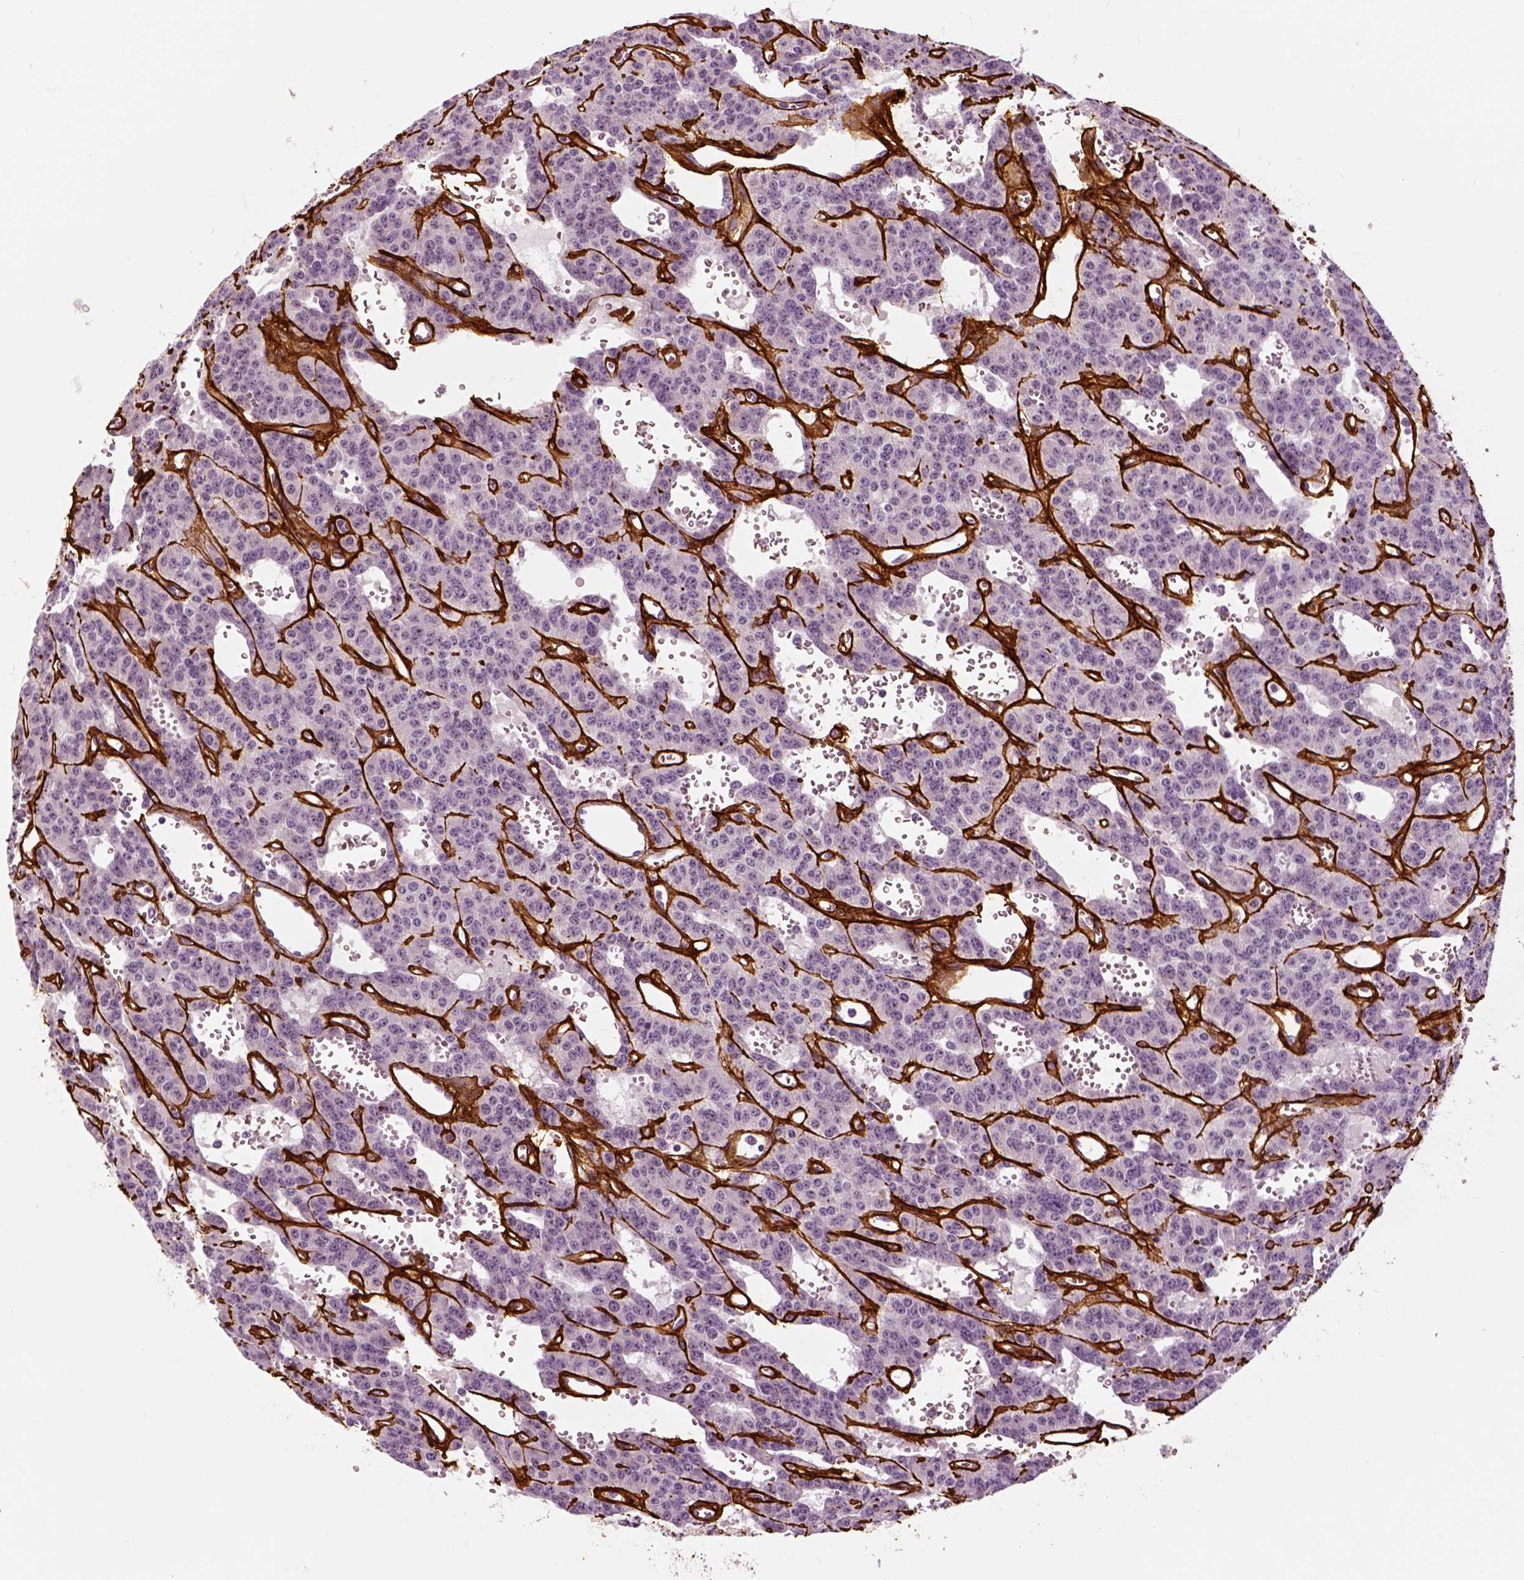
{"staining": {"intensity": "negative", "quantity": "none", "location": "none"}, "tissue": "carcinoid", "cell_type": "Tumor cells", "image_type": "cancer", "snomed": [{"axis": "morphology", "description": "Carcinoid, malignant, NOS"}, {"axis": "topography", "description": "Lung"}], "caption": "Tumor cells are negative for protein expression in human malignant carcinoid.", "gene": "COL6A2", "patient": {"sex": "female", "age": 71}}